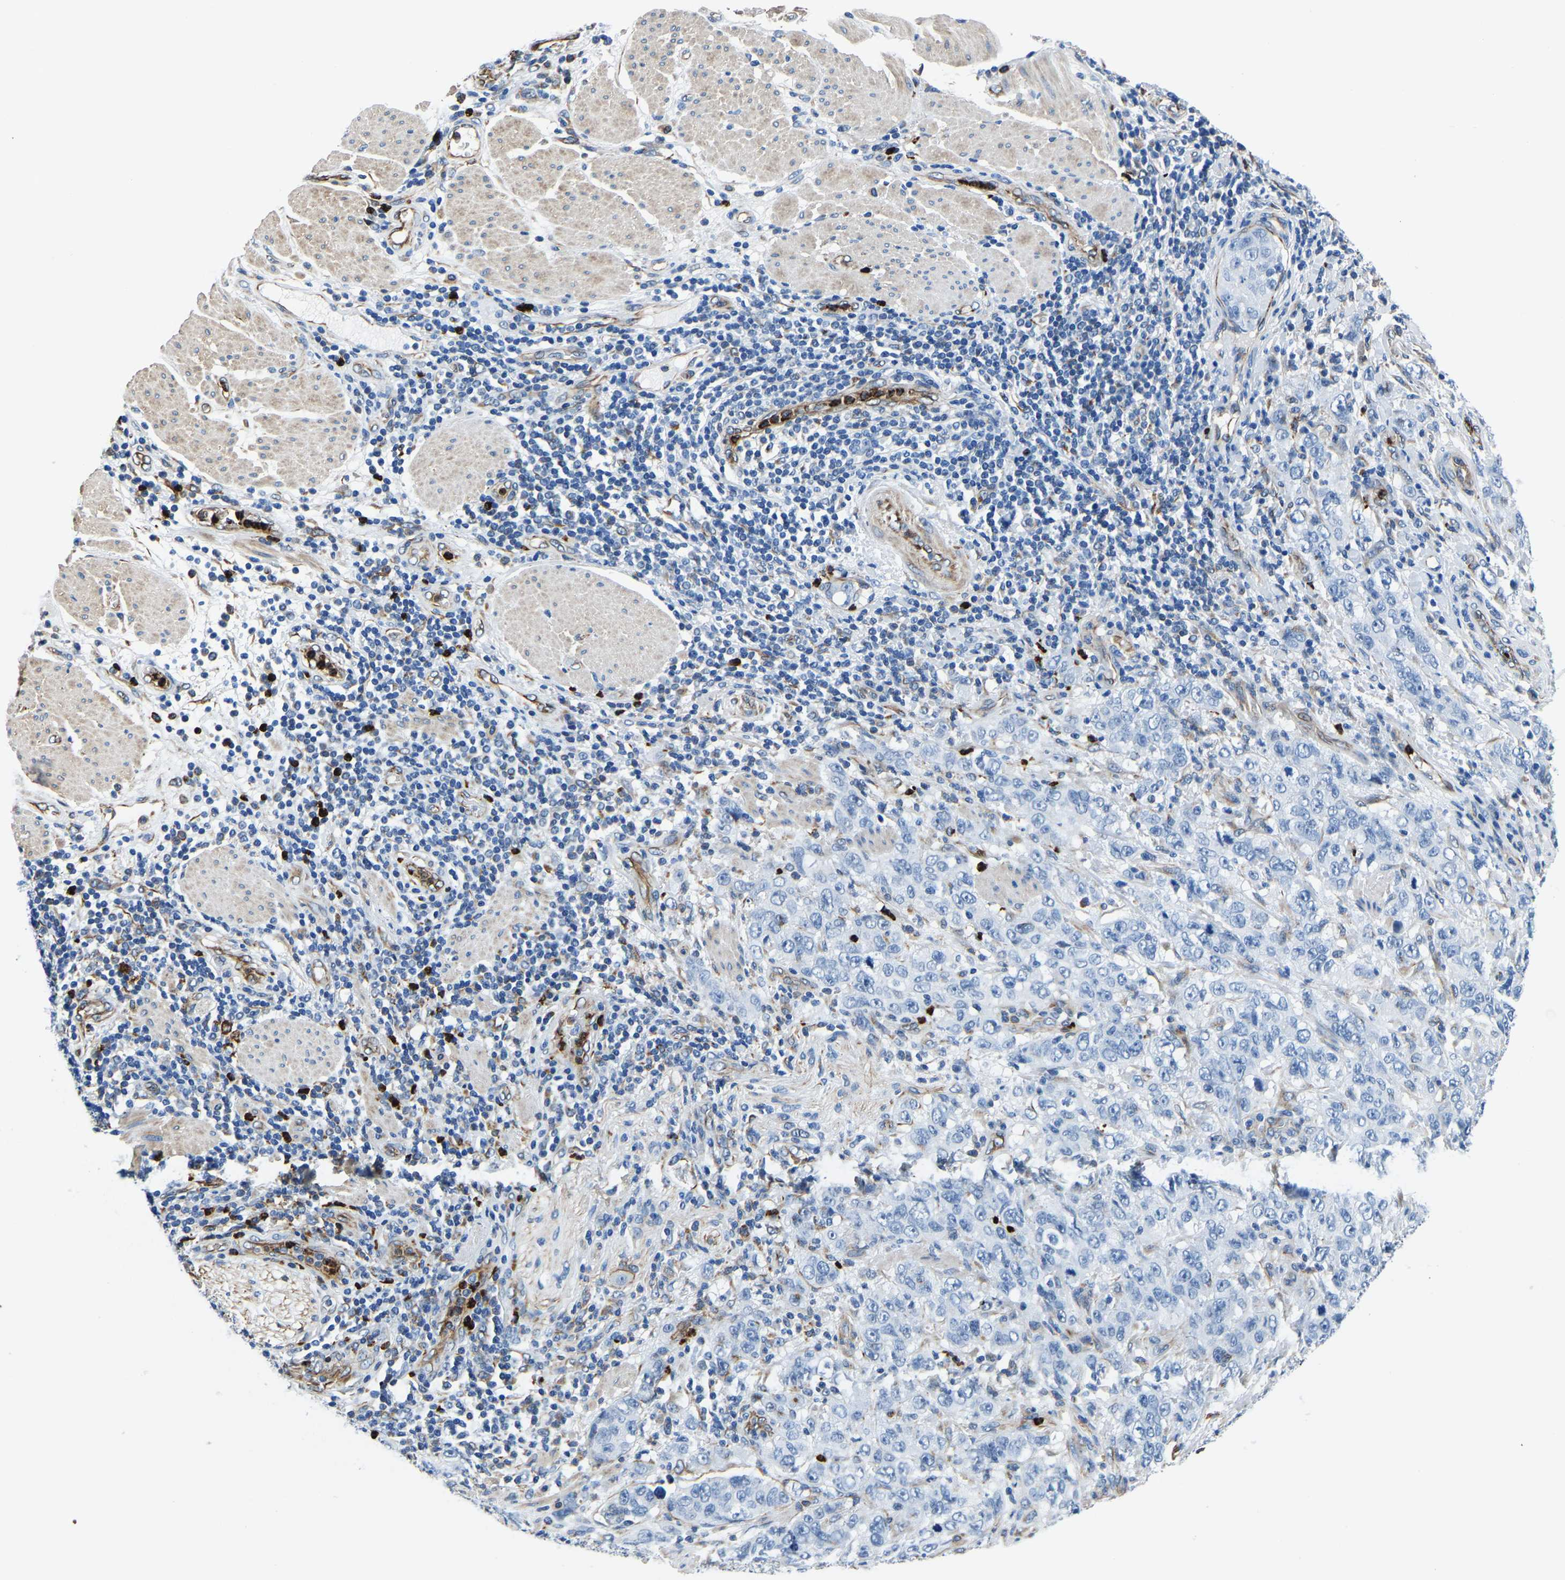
{"staining": {"intensity": "negative", "quantity": "none", "location": "none"}, "tissue": "stomach cancer", "cell_type": "Tumor cells", "image_type": "cancer", "snomed": [{"axis": "morphology", "description": "Adenocarcinoma, NOS"}, {"axis": "topography", "description": "Stomach"}], "caption": "There is no significant staining in tumor cells of stomach cancer (adenocarcinoma). (Brightfield microscopy of DAB (3,3'-diaminobenzidine) immunohistochemistry at high magnification).", "gene": "MS4A3", "patient": {"sex": "male", "age": 48}}